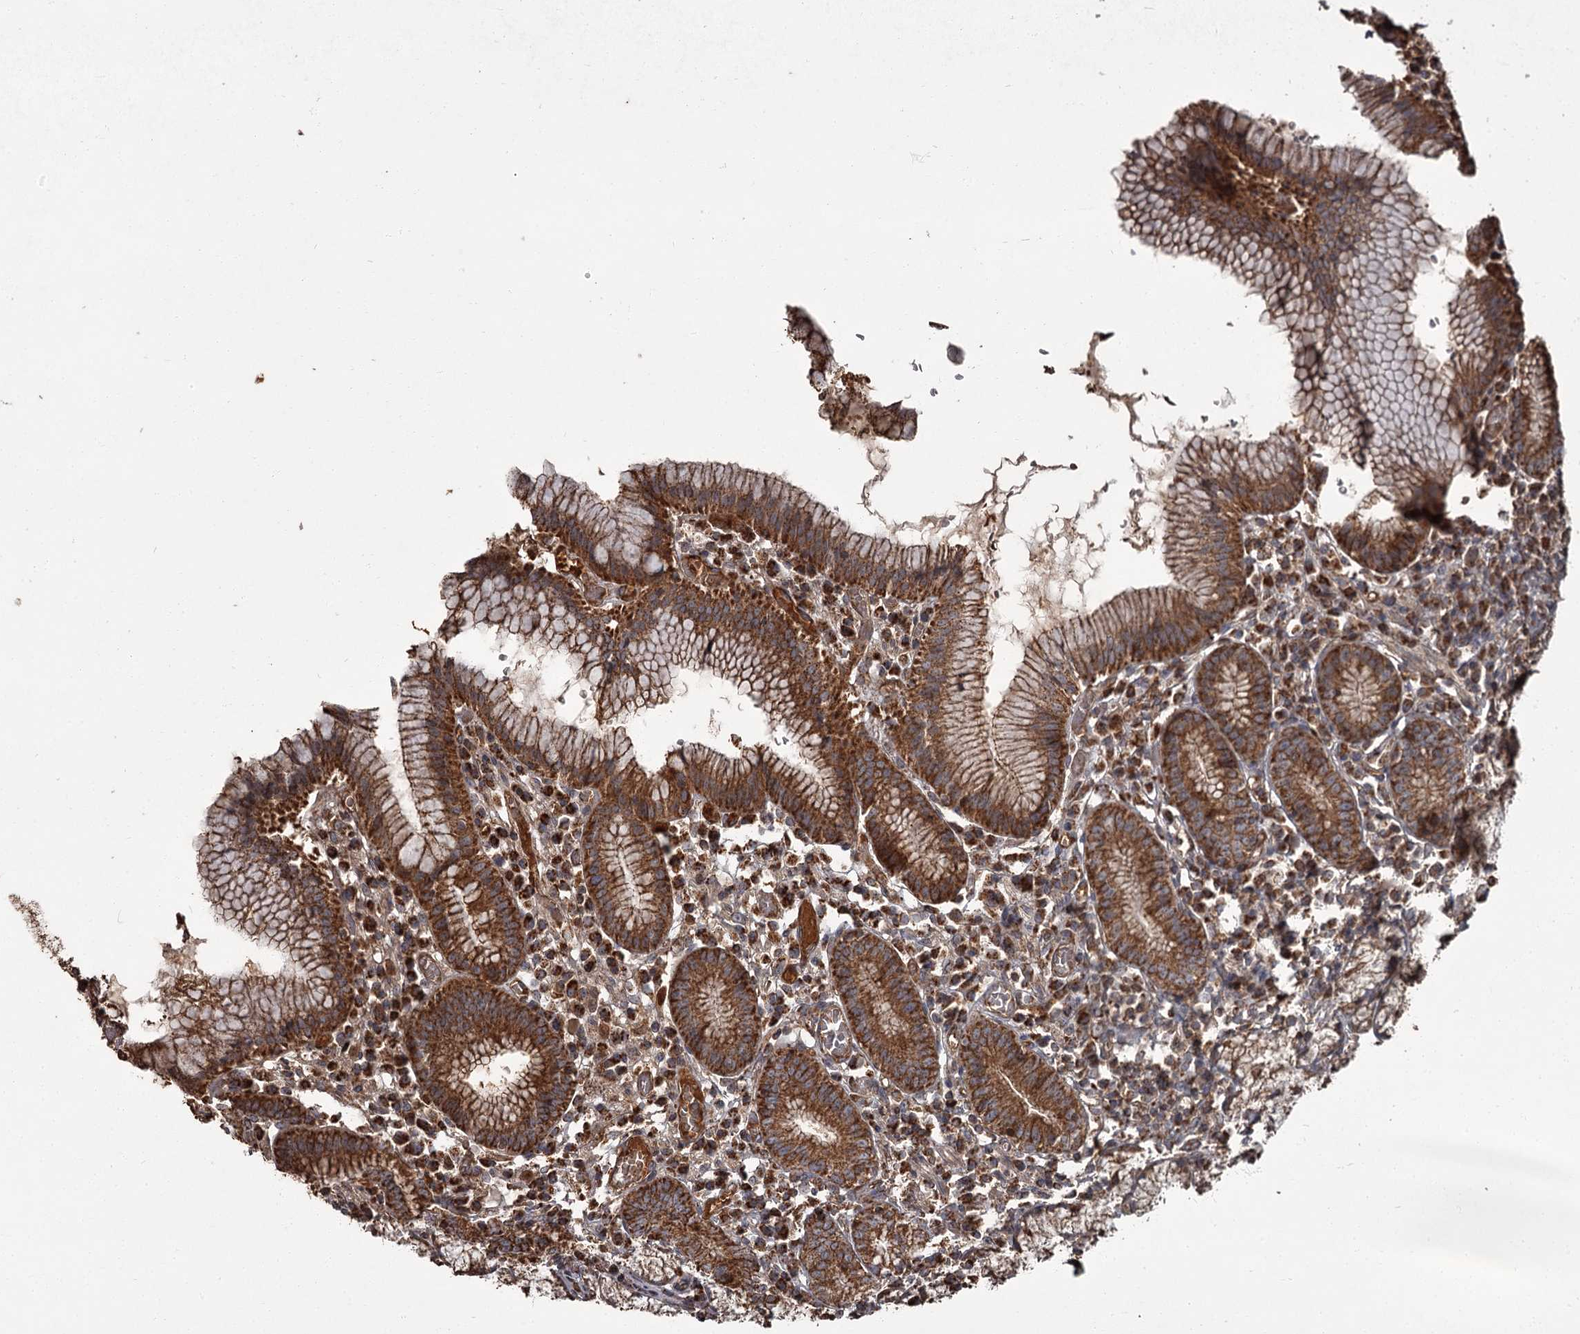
{"staining": {"intensity": "strong", "quantity": ">75%", "location": "cytoplasmic/membranous"}, "tissue": "stomach", "cell_type": "Glandular cells", "image_type": "normal", "snomed": [{"axis": "morphology", "description": "Normal tissue, NOS"}, {"axis": "topography", "description": "Stomach"}], "caption": "A high amount of strong cytoplasmic/membranous staining is present in approximately >75% of glandular cells in unremarkable stomach.", "gene": "THAP9", "patient": {"sex": "male", "age": 55}}